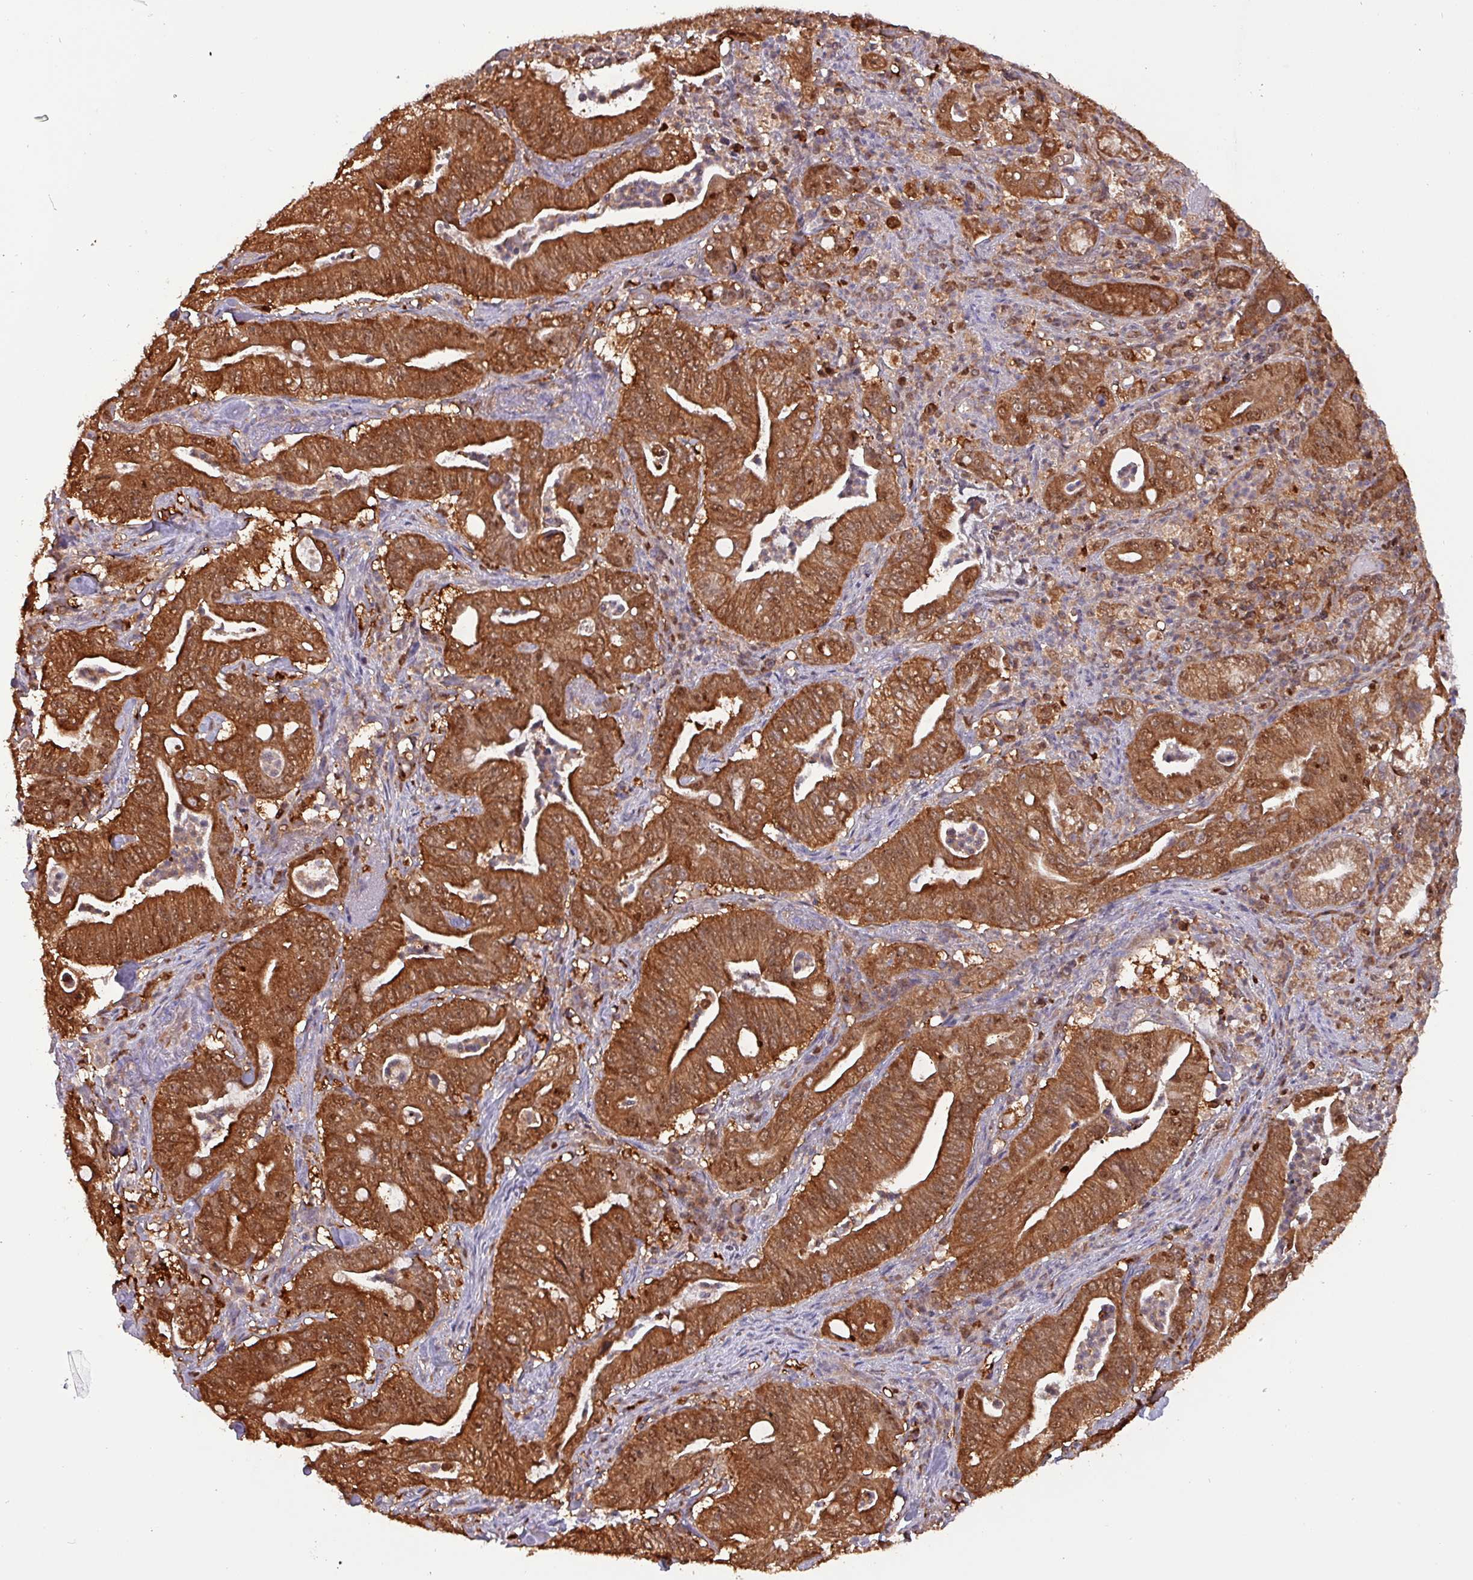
{"staining": {"intensity": "strong", "quantity": ">75%", "location": "cytoplasmic/membranous,nuclear"}, "tissue": "pancreatic cancer", "cell_type": "Tumor cells", "image_type": "cancer", "snomed": [{"axis": "morphology", "description": "Adenocarcinoma, NOS"}, {"axis": "topography", "description": "Pancreas"}], "caption": "There is high levels of strong cytoplasmic/membranous and nuclear positivity in tumor cells of adenocarcinoma (pancreatic), as demonstrated by immunohistochemical staining (brown color).", "gene": "PSMB8", "patient": {"sex": "male", "age": 71}}